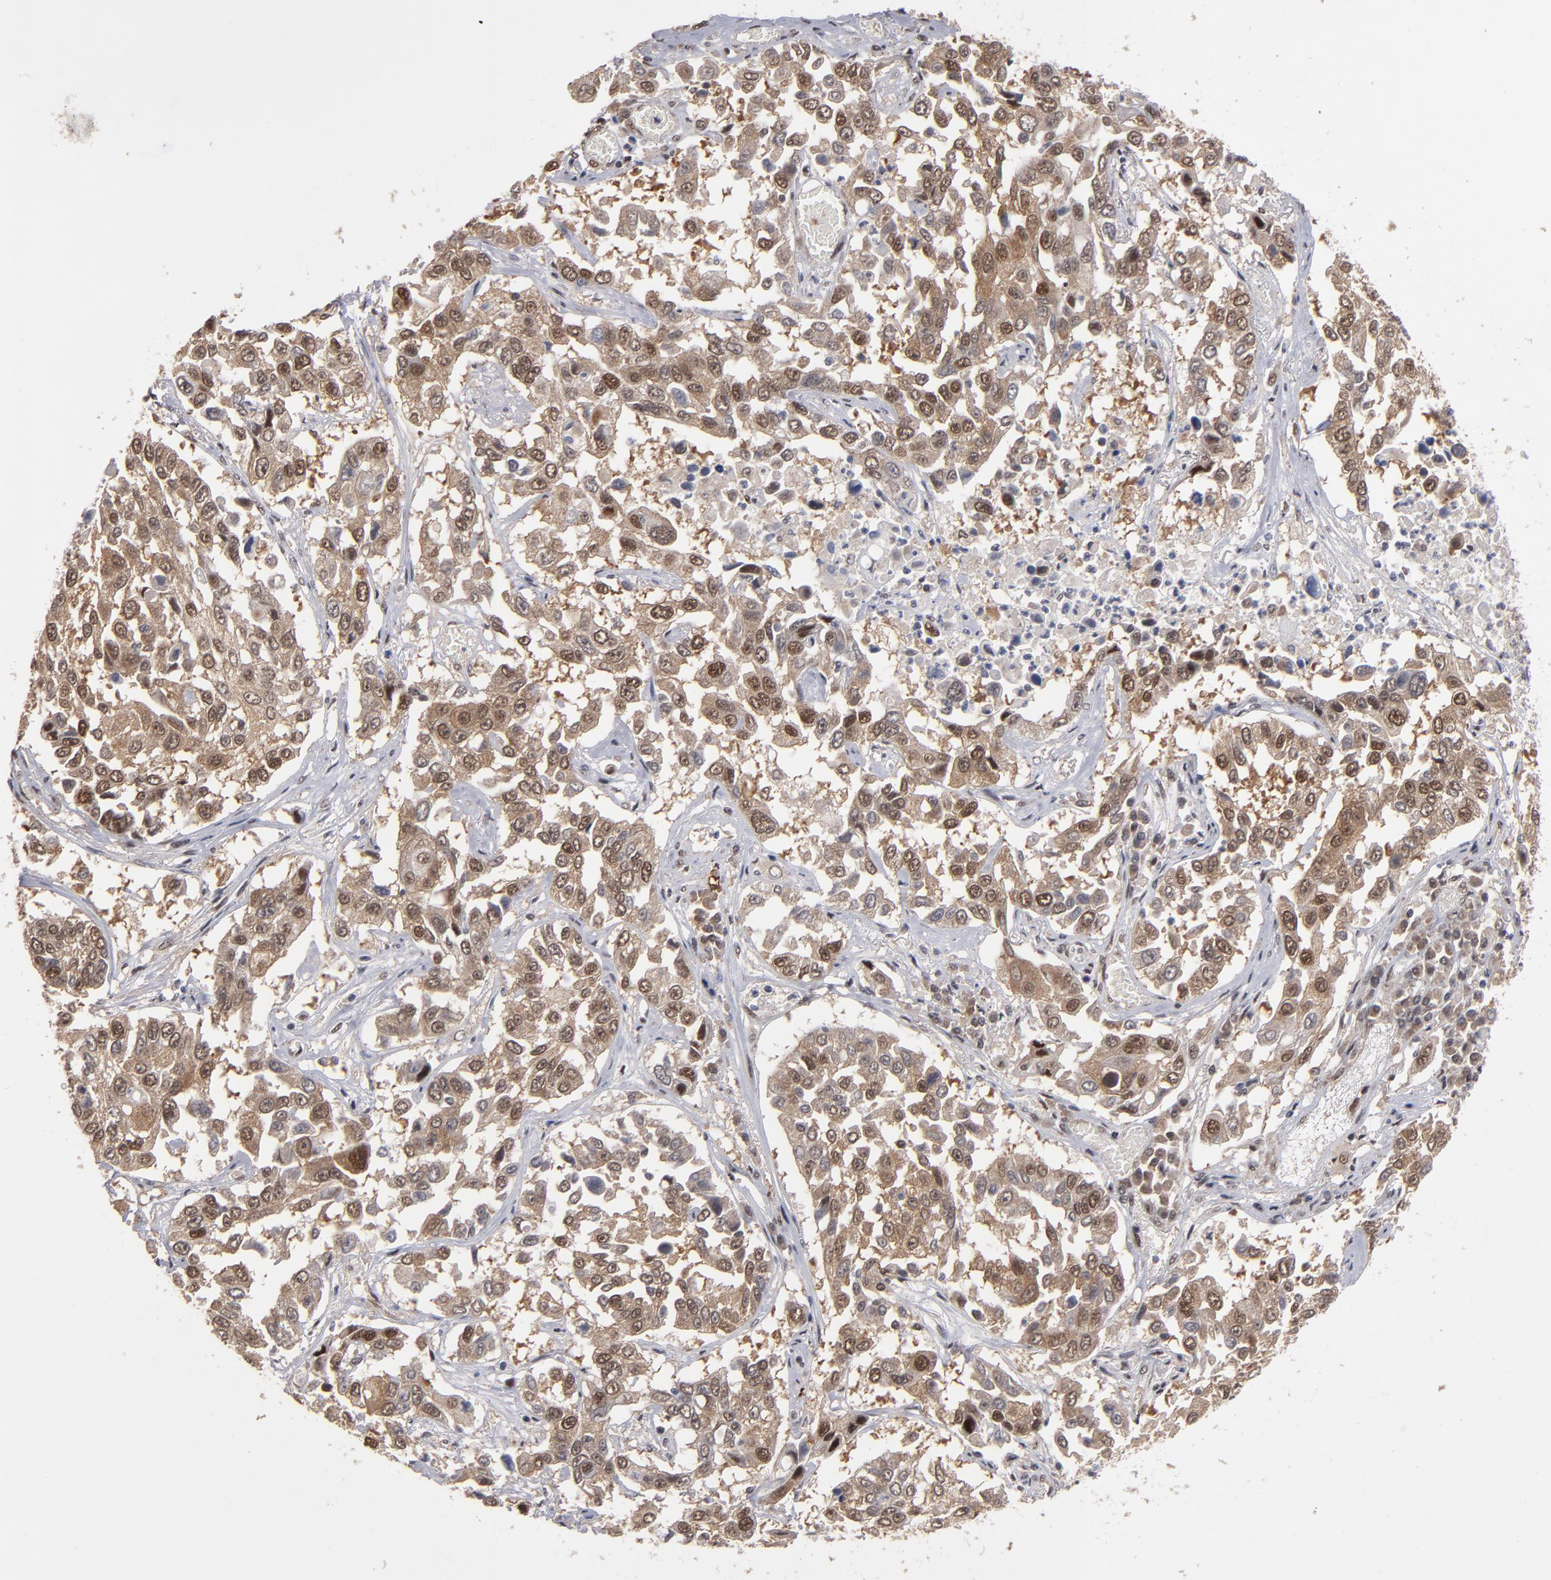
{"staining": {"intensity": "moderate", "quantity": ">75%", "location": "cytoplasmic/membranous,nuclear"}, "tissue": "lung cancer", "cell_type": "Tumor cells", "image_type": "cancer", "snomed": [{"axis": "morphology", "description": "Squamous cell carcinoma, NOS"}, {"axis": "topography", "description": "Lung"}], "caption": "IHC staining of lung cancer (squamous cell carcinoma), which displays medium levels of moderate cytoplasmic/membranous and nuclear expression in about >75% of tumor cells indicating moderate cytoplasmic/membranous and nuclear protein staining. The staining was performed using DAB (brown) for protein detection and nuclei were counterstained in hematoxylin (blue).", "gene": "HUWE1", "patient": {"sex": "male", "age": 71}}